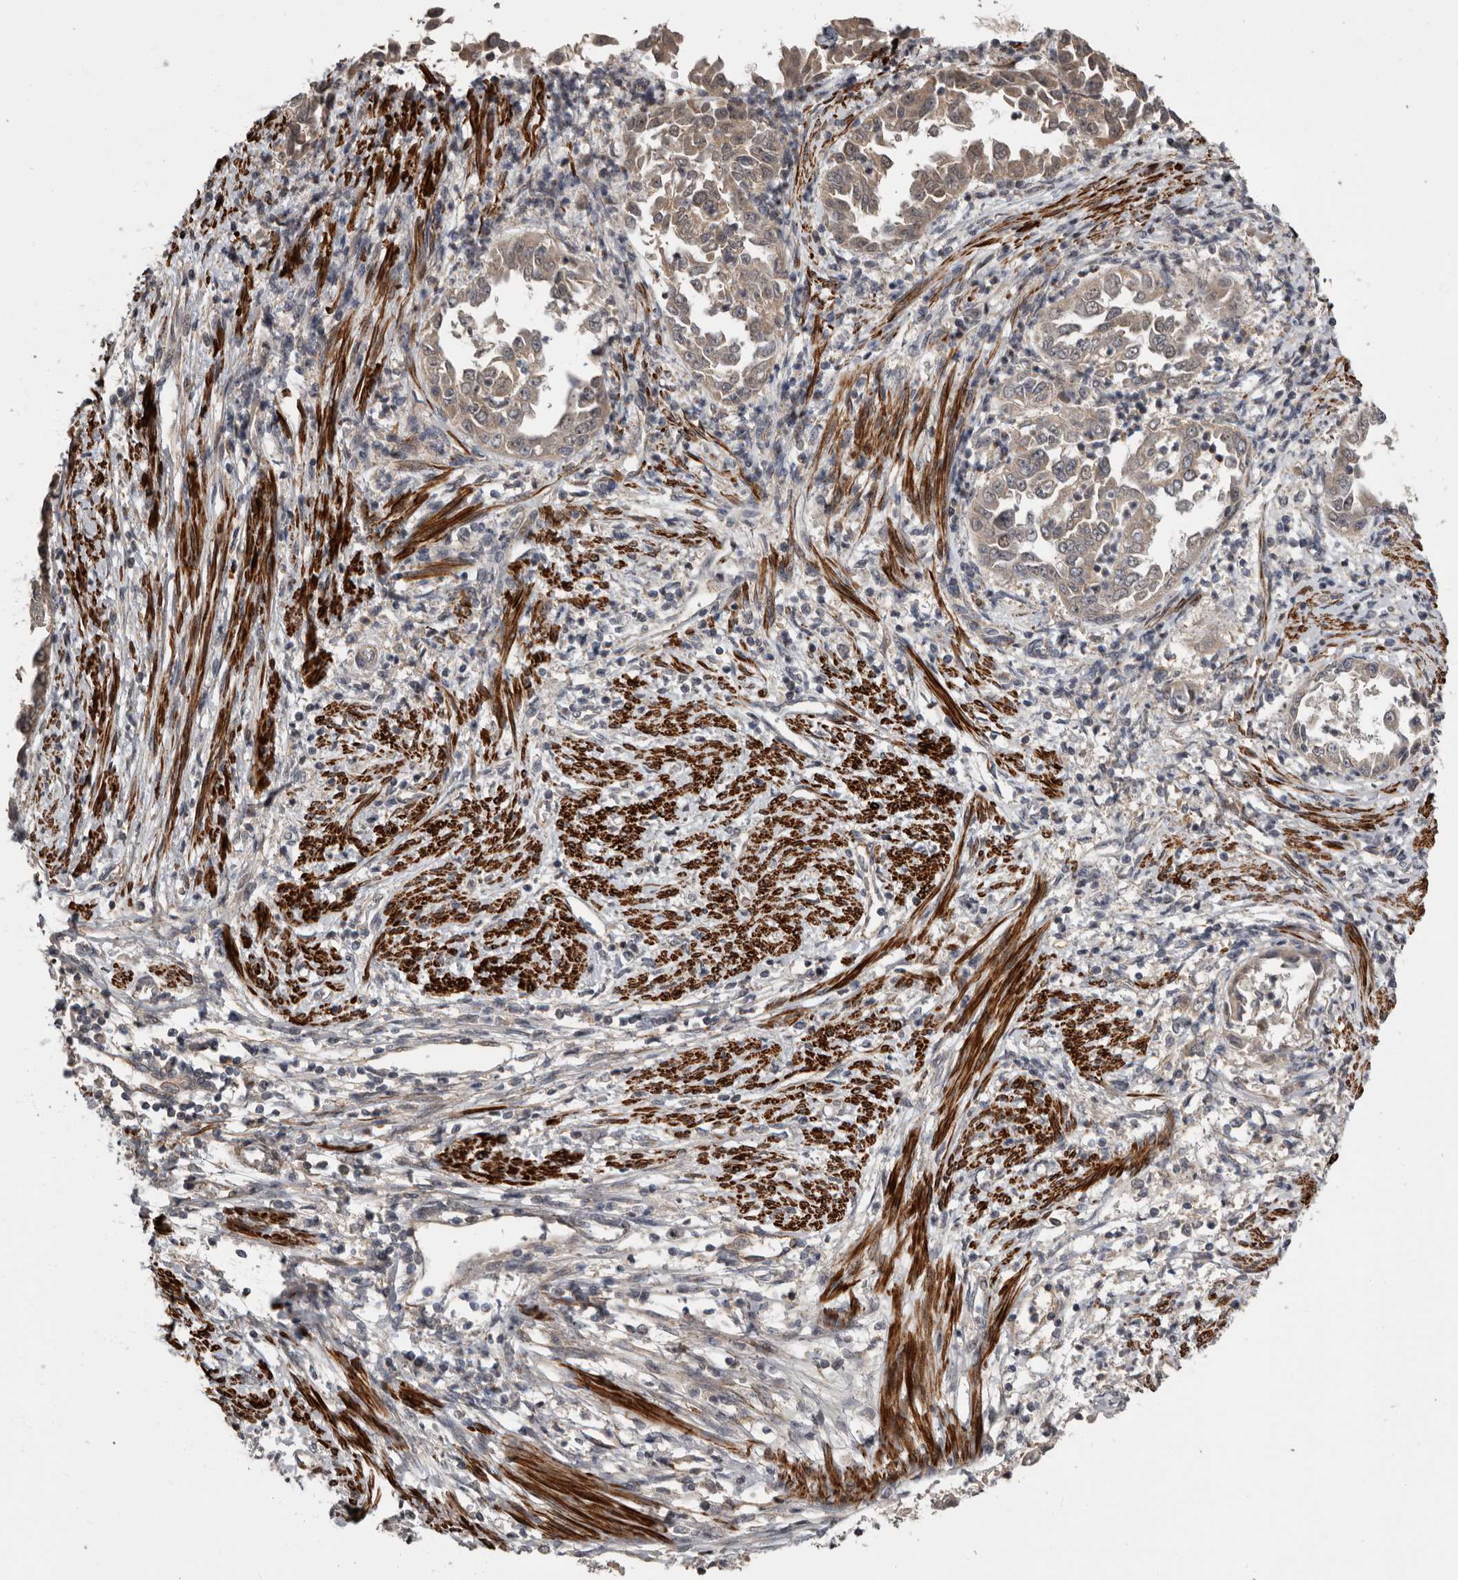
{"staining": {"intensity": "weak", "quantity": ">75%", "location": "cytoplasmic/membranous"}, "tissue": "endometrial cancer", "cell_type": "Tumor cells", "image_type": "cancer", "snomed": [{"axis": "morphology", "description": "Adenocarcinoma, NOS"}, {"axis": "topography", "description": "Endometrium"}], "caption": "There is low levels of weak cytoplasmic/membranous staining in tumor cells of endometrial adenocarcinoma, as demonstrated by immunohistochemical staining (brown color).", "gene": "FGFR4", "patient": {"sex": "female", "age": 85}}